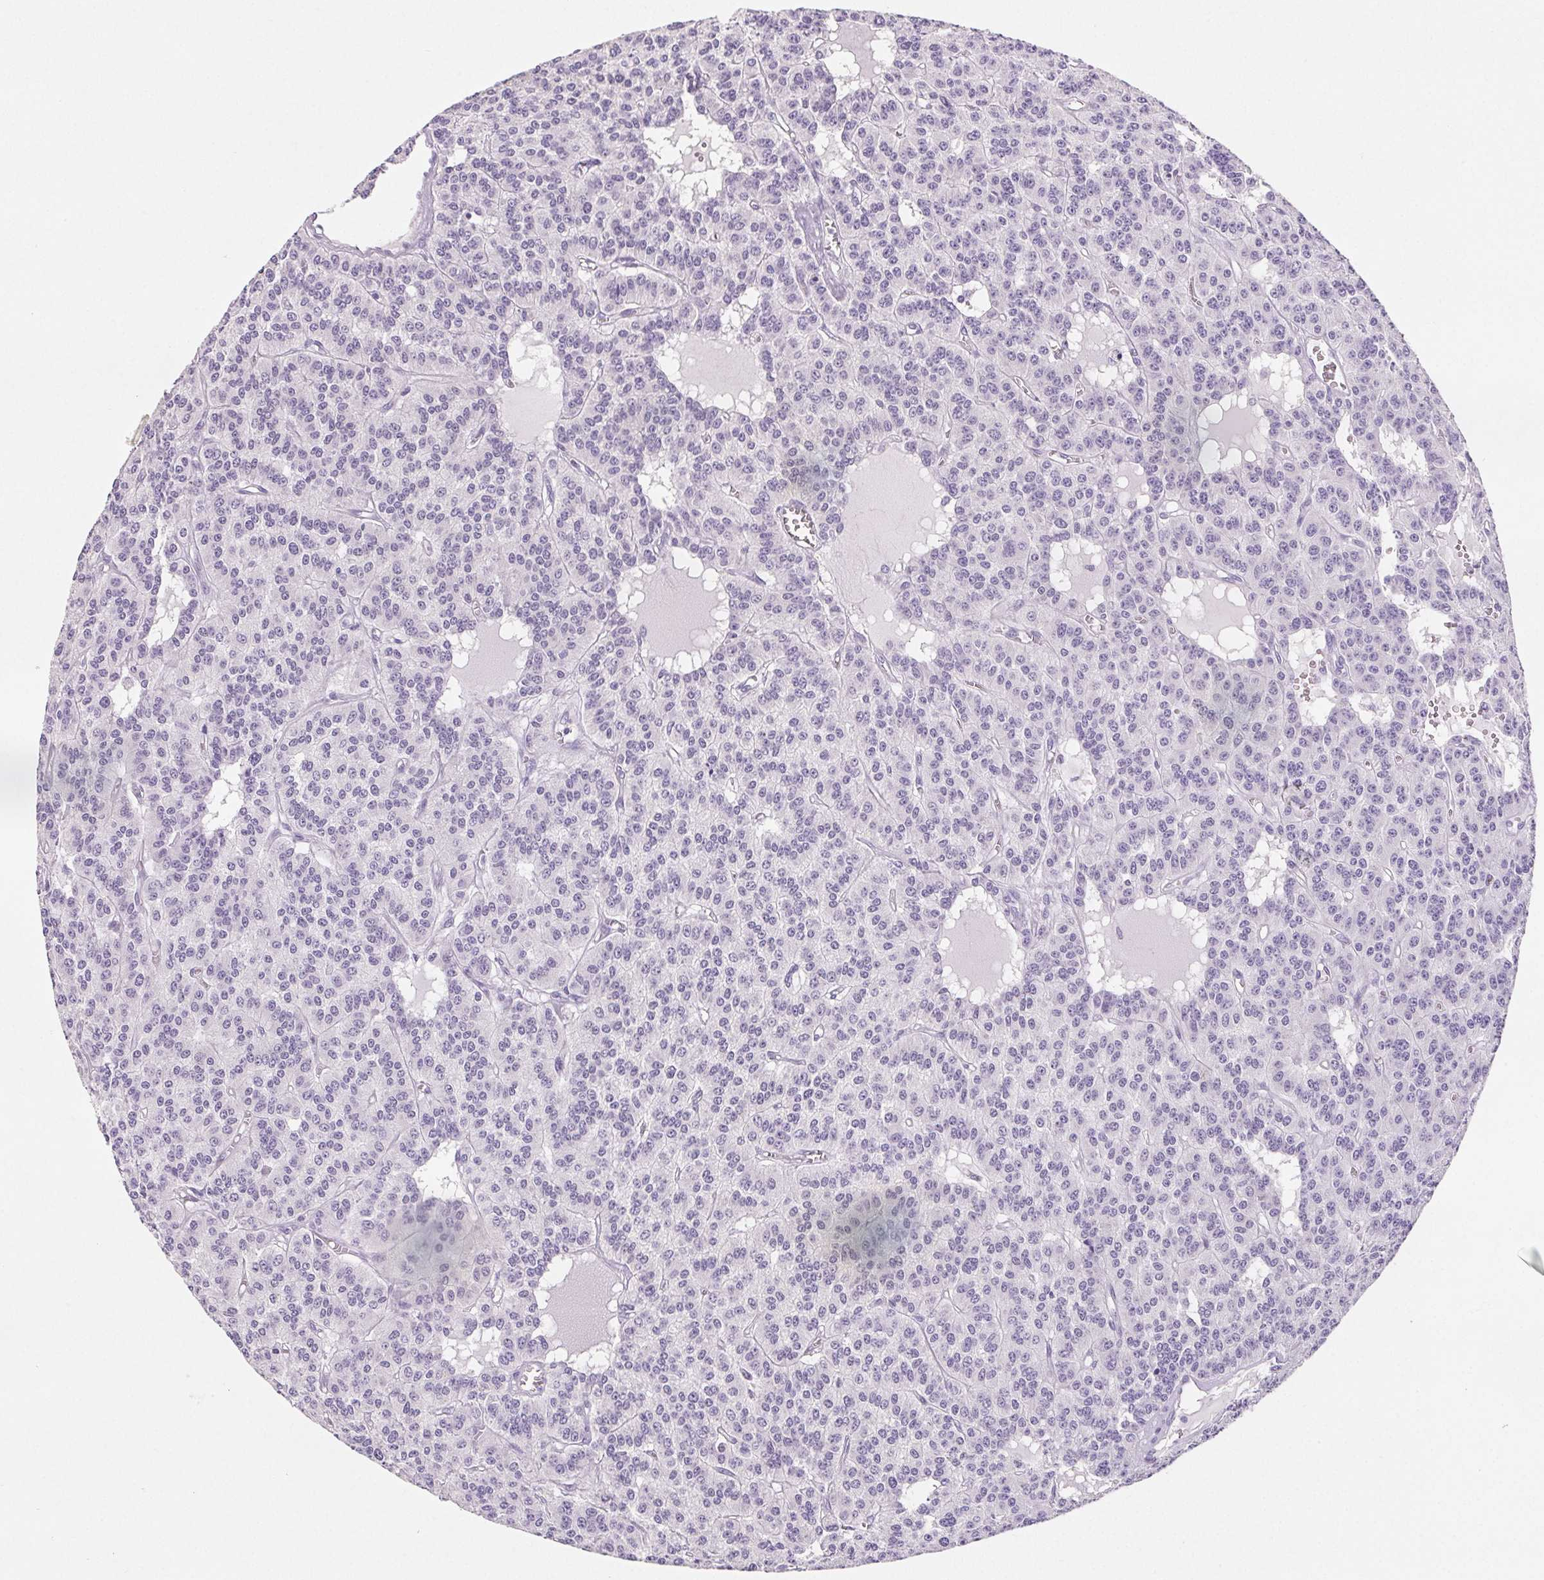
{"staining": {"intensity": "negative", "quantity": "none", "location": "none"}, "tissue": "carcinoid", "cell_type": "Tumor cells", "image_type": "cancer", "snomed": [{"axis": "morphology", "description": "Carcinoid, malignant, NOS"}, {"axis": "topography", "description": "Lung"}], "caption": "Photomicrograph shows no protein positivity in tumor cells of carcinoid (malignant) tissue.", "gene": "BEND2", "patient": {"sex": "female", "age": 71}}